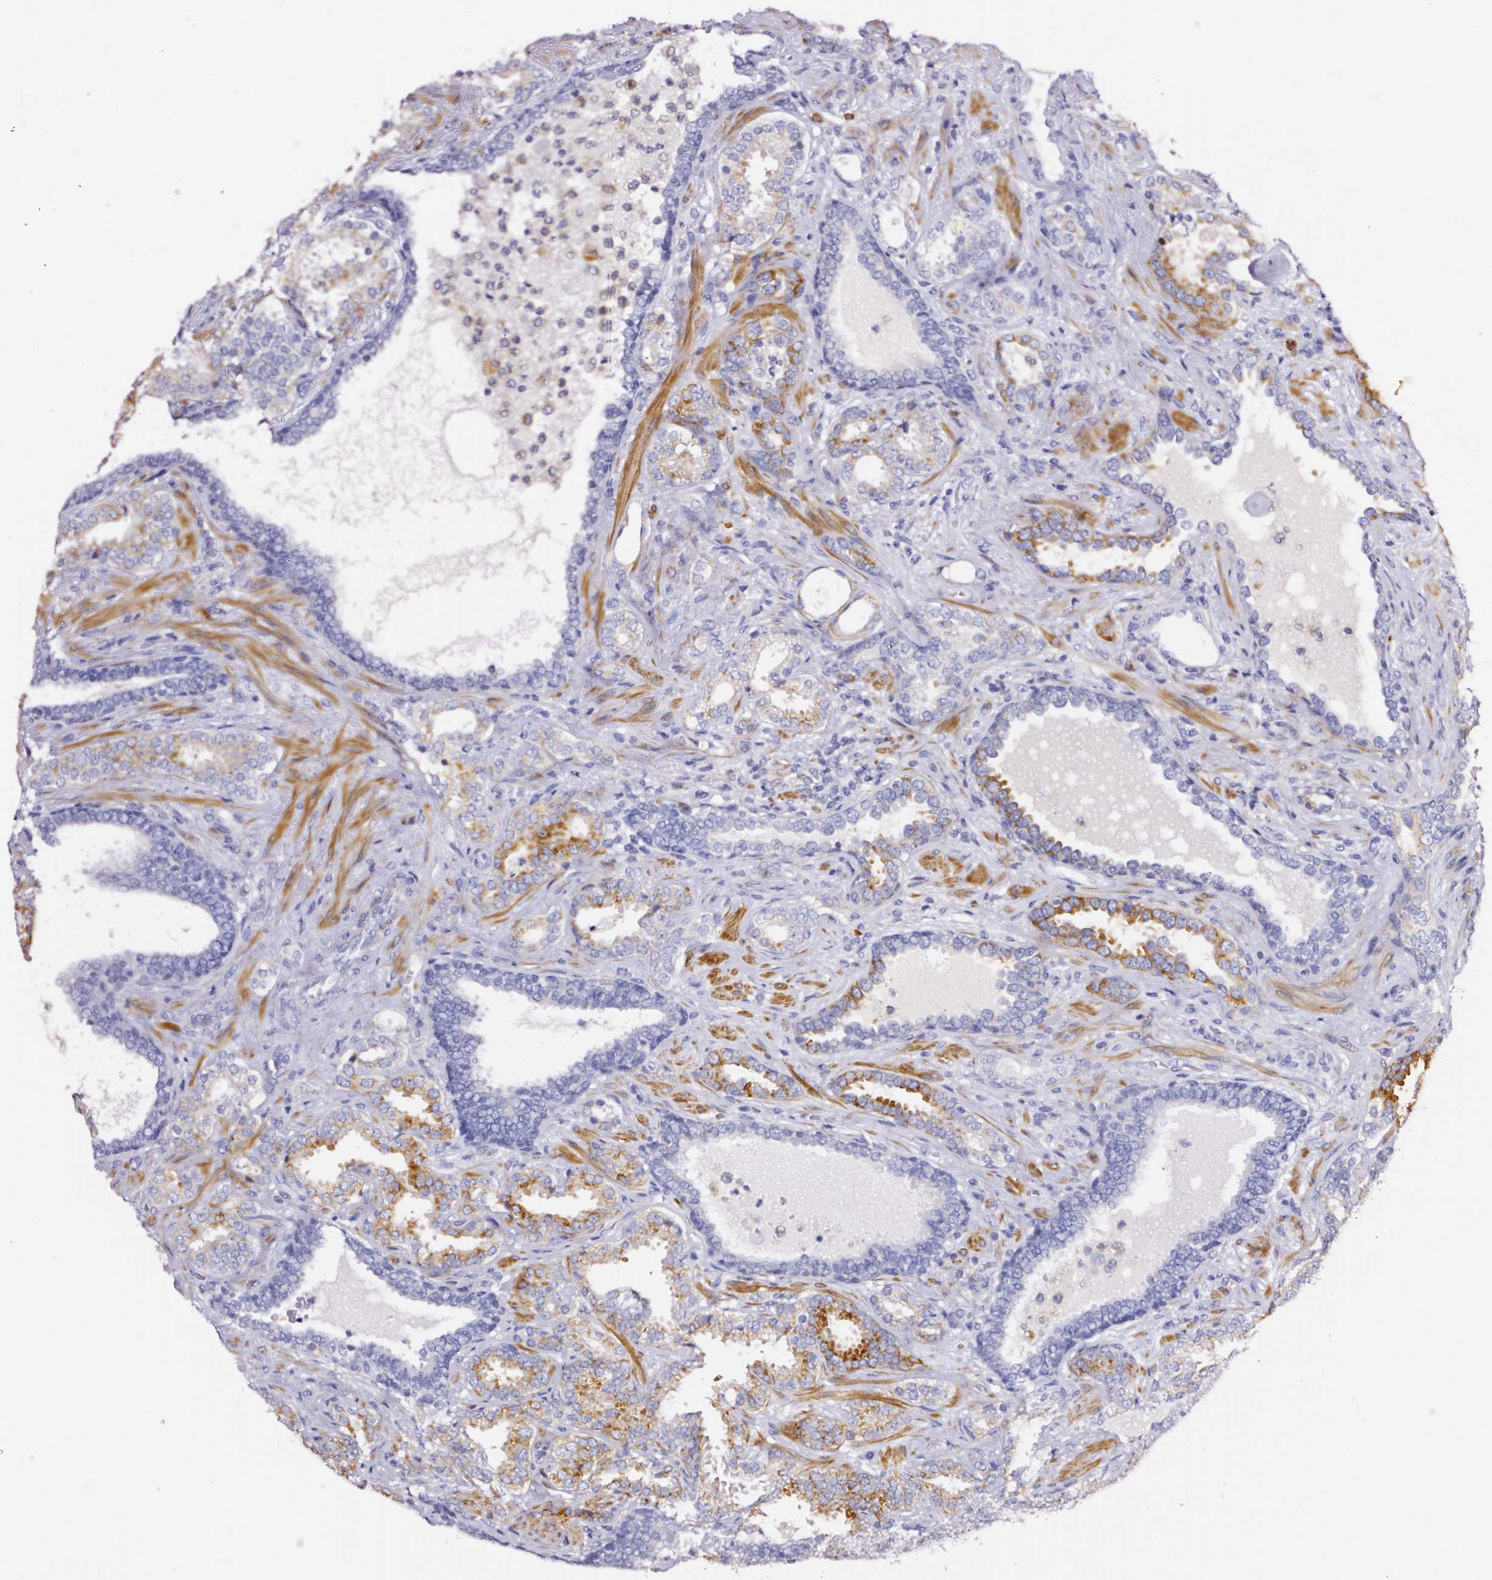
{"staining": {"intensity": "negative", "quantity": "none", "location": "none"}, "tissue": "prostate cancer", "cell_type": "Tumor cells", "image_type": "cancer", "snomed": [{"axis": "morphology", "description": "Adenocarcinoma, High grade"}, {"axis": "topography", "description": "Prostate"}], "caption": "The photomicrograph displays no staining of tumor cells in prostate cancer.", "gene": "CYB561A3", "patient": {"sex": "male", "age": 65}}